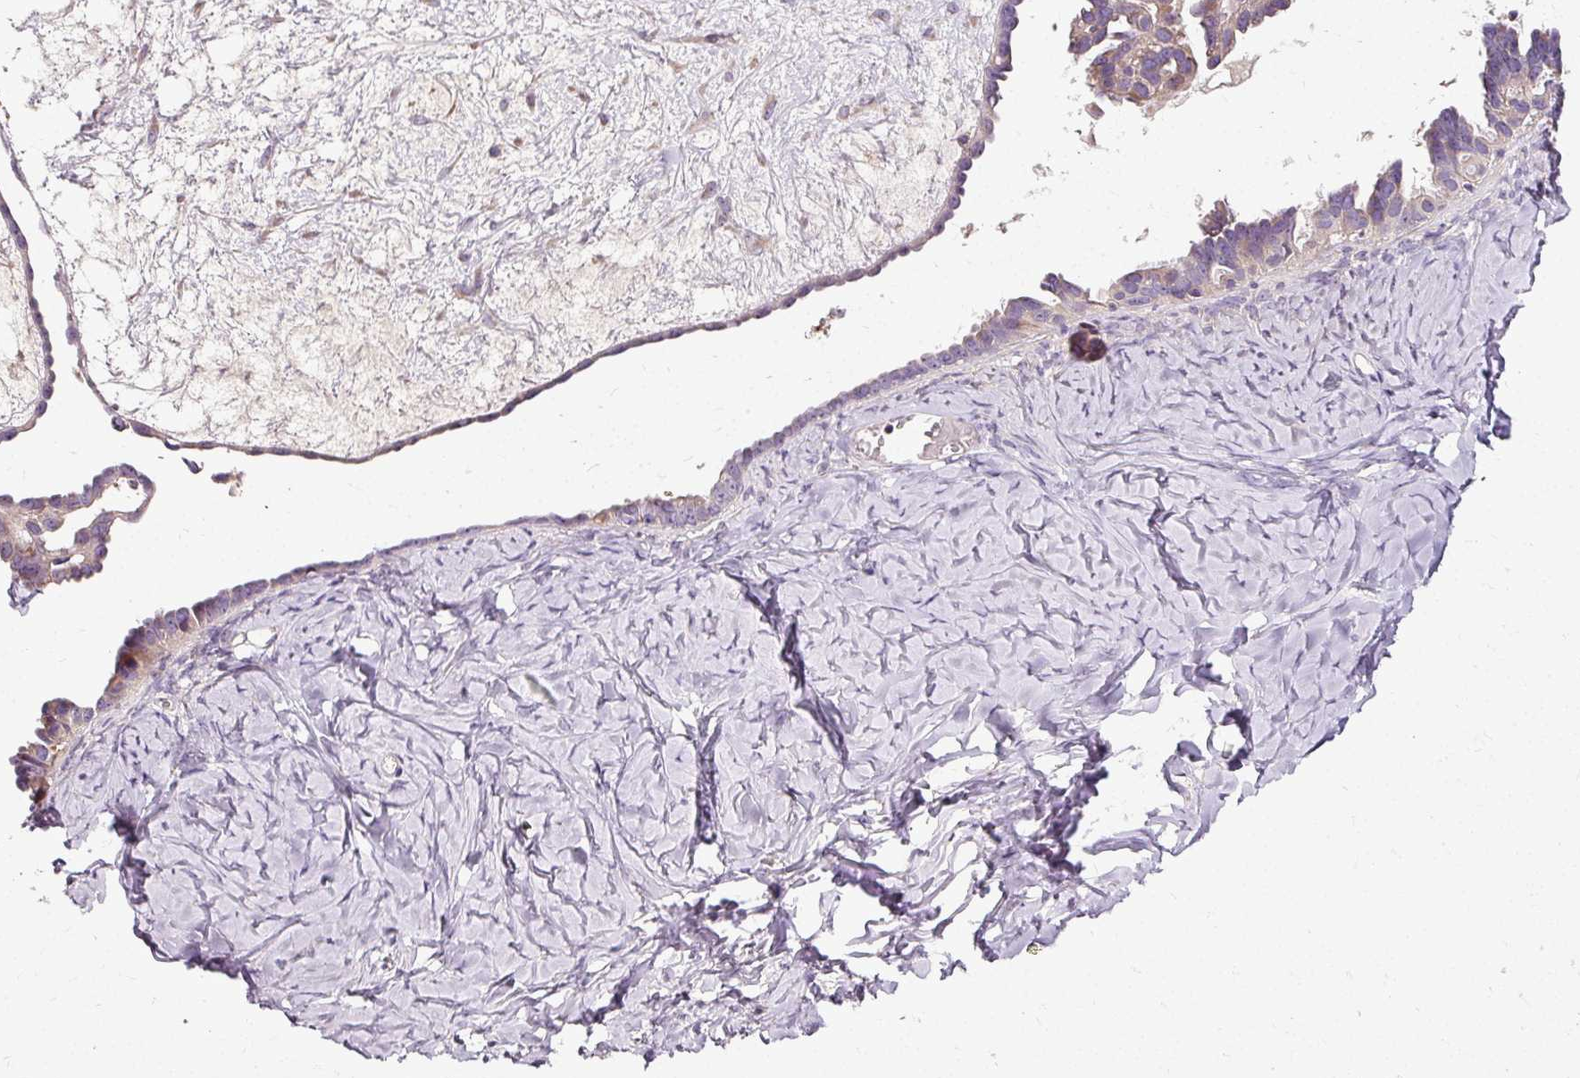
{"staining": {"intensity": "weak", "quantity": "<25%", "location": "cytoplasmic/membranous"}, "tissue": "ovarian cancer", "cell_type": "Tumor cells", "image_type": "cancer", "snomed": [{"axis": "morphology", "description": "Cystadenocarcinoma, serous, NOS"}, {"axis": "topography", "description": "Ovary"}], "caption": "Ovarian serous cystadenocarcinoma was stained to show a protein in brown. There is no significant expression in tumor cells. (Stains: DAB immunohistochemistry with hematoxylin counter stain, Microscopy: brightfield microscopy at high magnification).", "gene": "NAPA", "patient": {"sex": "female", "age": 69}}